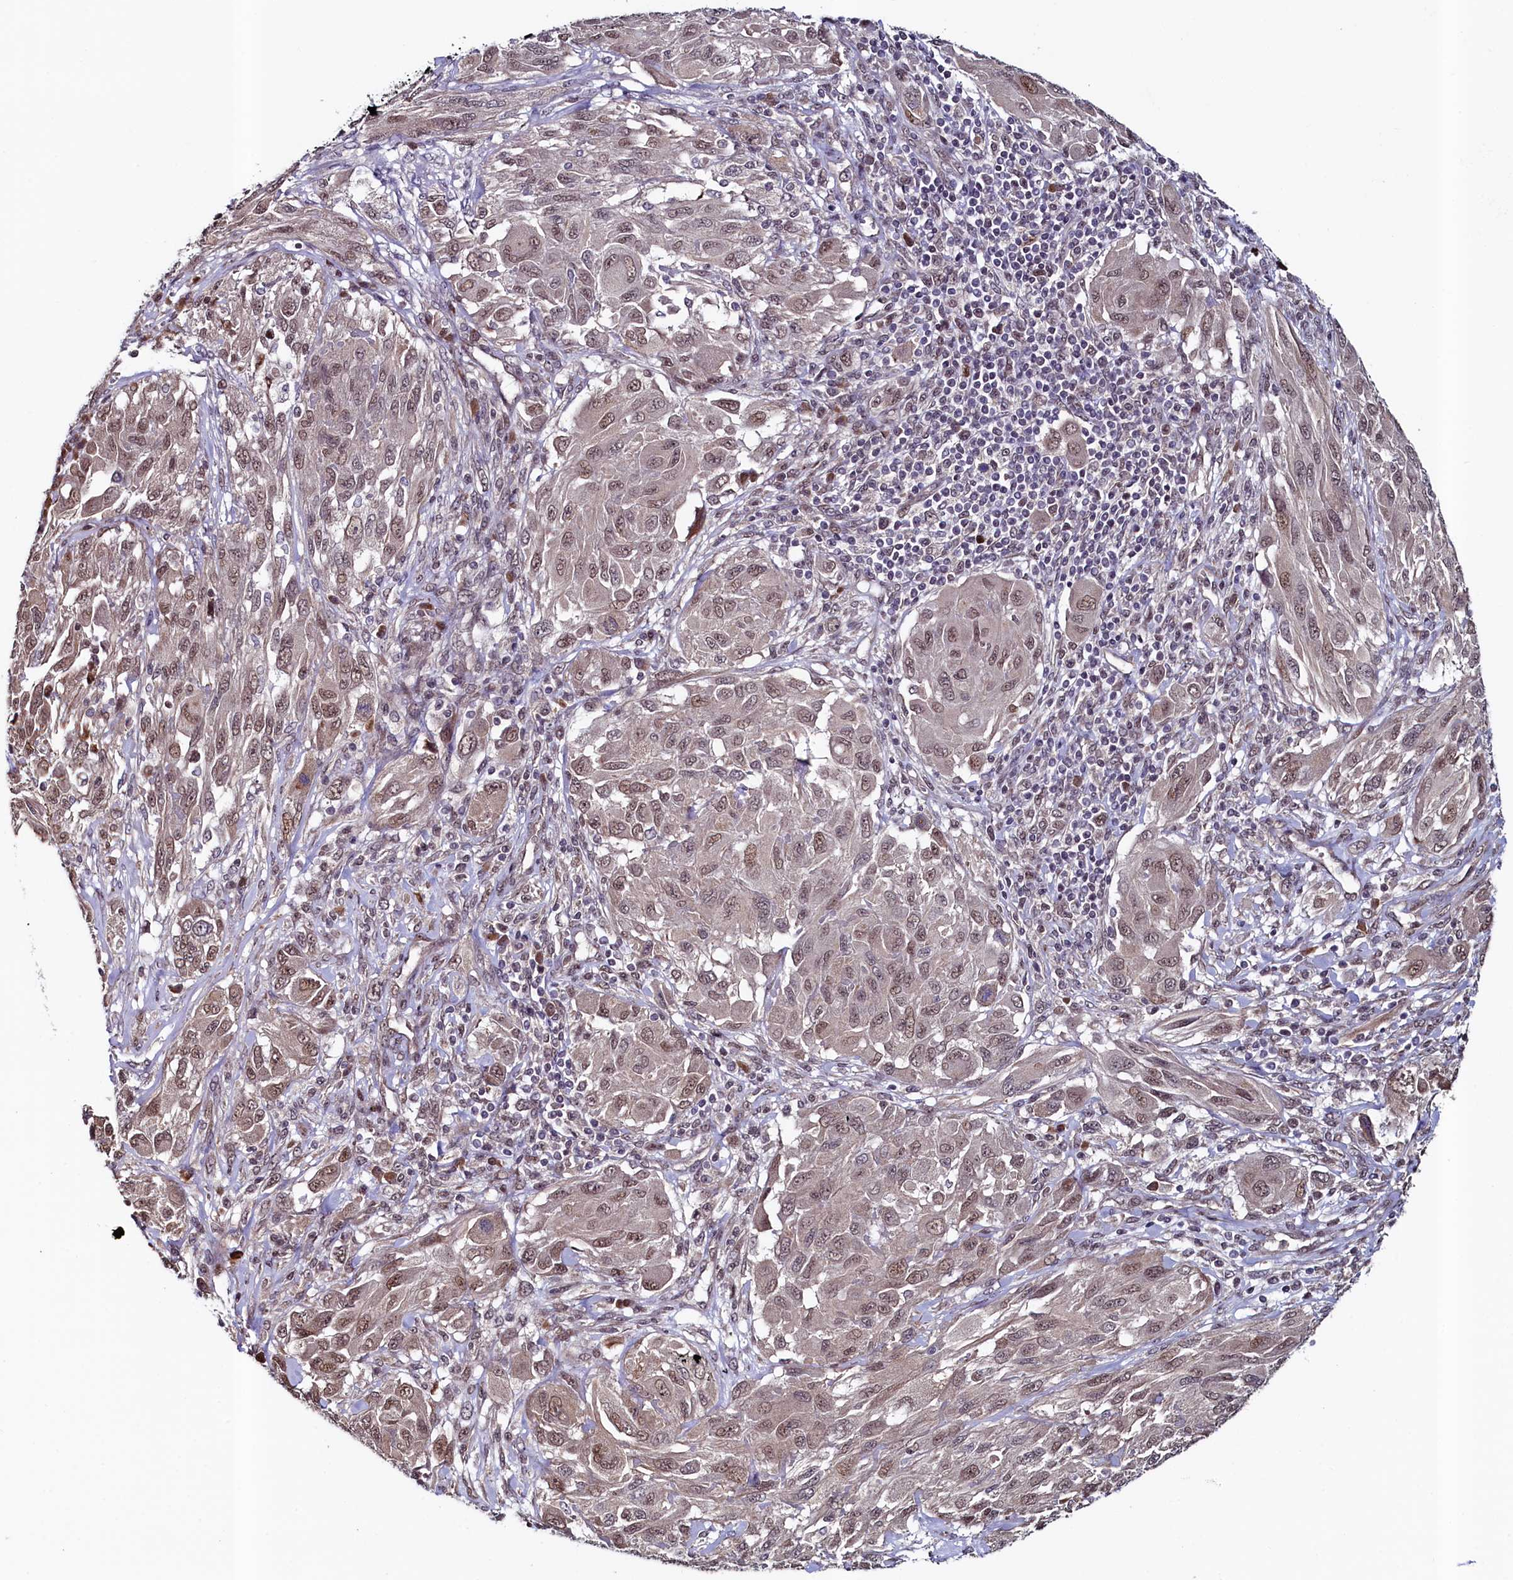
{"staining": {"intensity": "weak", "quantity": ">75%", "location": "nuclear"}, "tissue": "melanoma", "cell_type": "Tumor cells", "image_type": "cancer", "snomed": [{"axis": "morphology", "description": "Malignant melanoma, NOS"}, {"axis": "topography", "description": "Skin"}], "caption": "Immunohistochemical staining of human malignant melanoma demonstrates low levels of weak nuclear expression in approximately >75% of tumor cells. Nuclei are stained in blue.", "gene": "LEO1", "patient": {"sex": "female", "age": 91}}